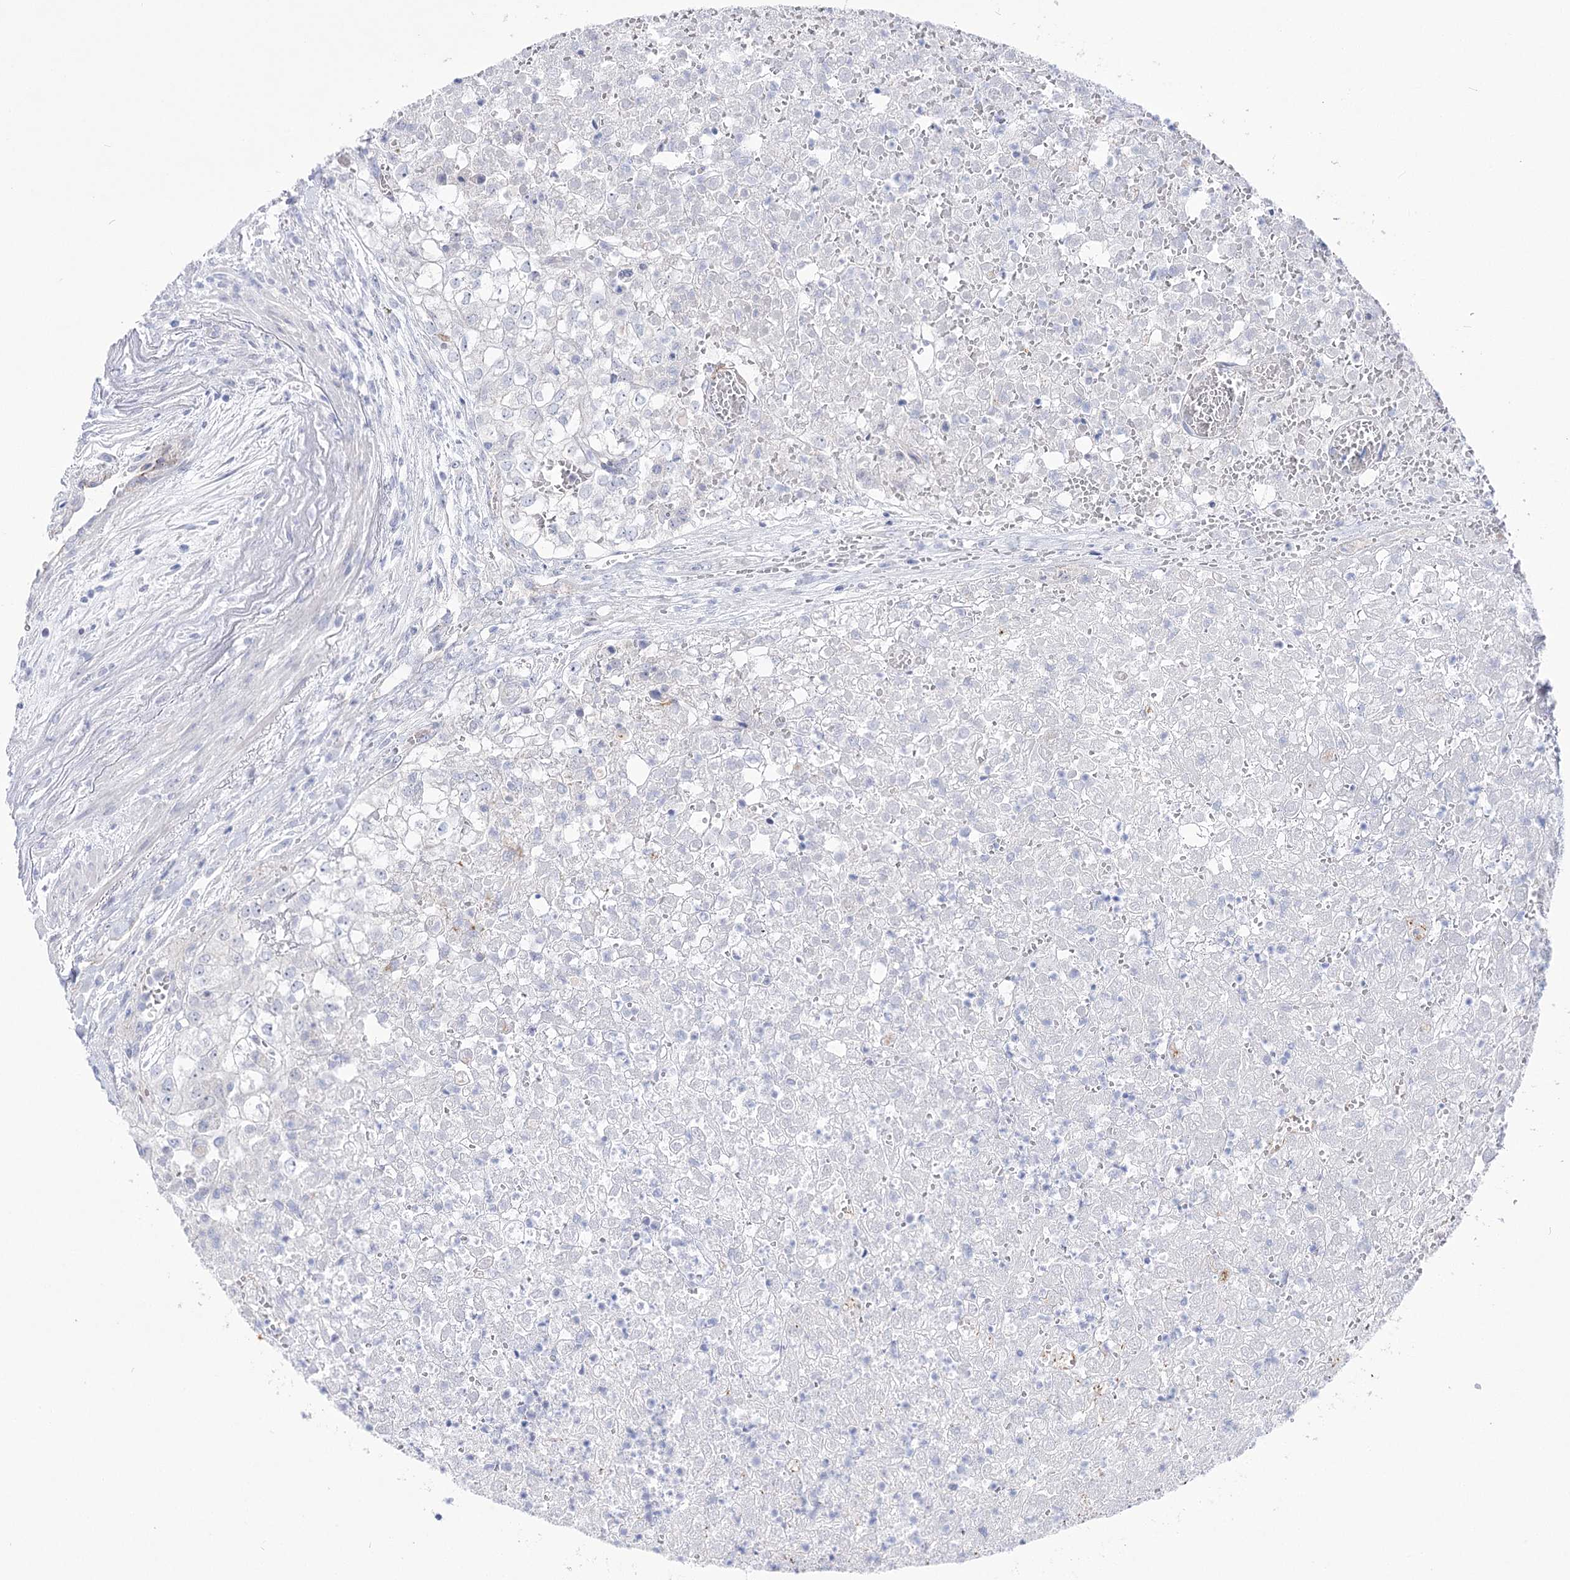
{"staining": {"intensity": "negative", "quantity": "none", "location": "none"}, "tissue": "renal cancer", "cell_type": "Tumor cells", "image_type": "cancer", "snomed": [{"axis": "morphology", "description": "Adenocarcinoma, NOS"}, {"axis": "topography", "description": "Kidney"}], "caption": "The photomicrograph reveals no significant staining in tumor cells of adenocarcinoma (renal).", "gene": "NRAP", "patient": {"sex": "female", "age": 54}}